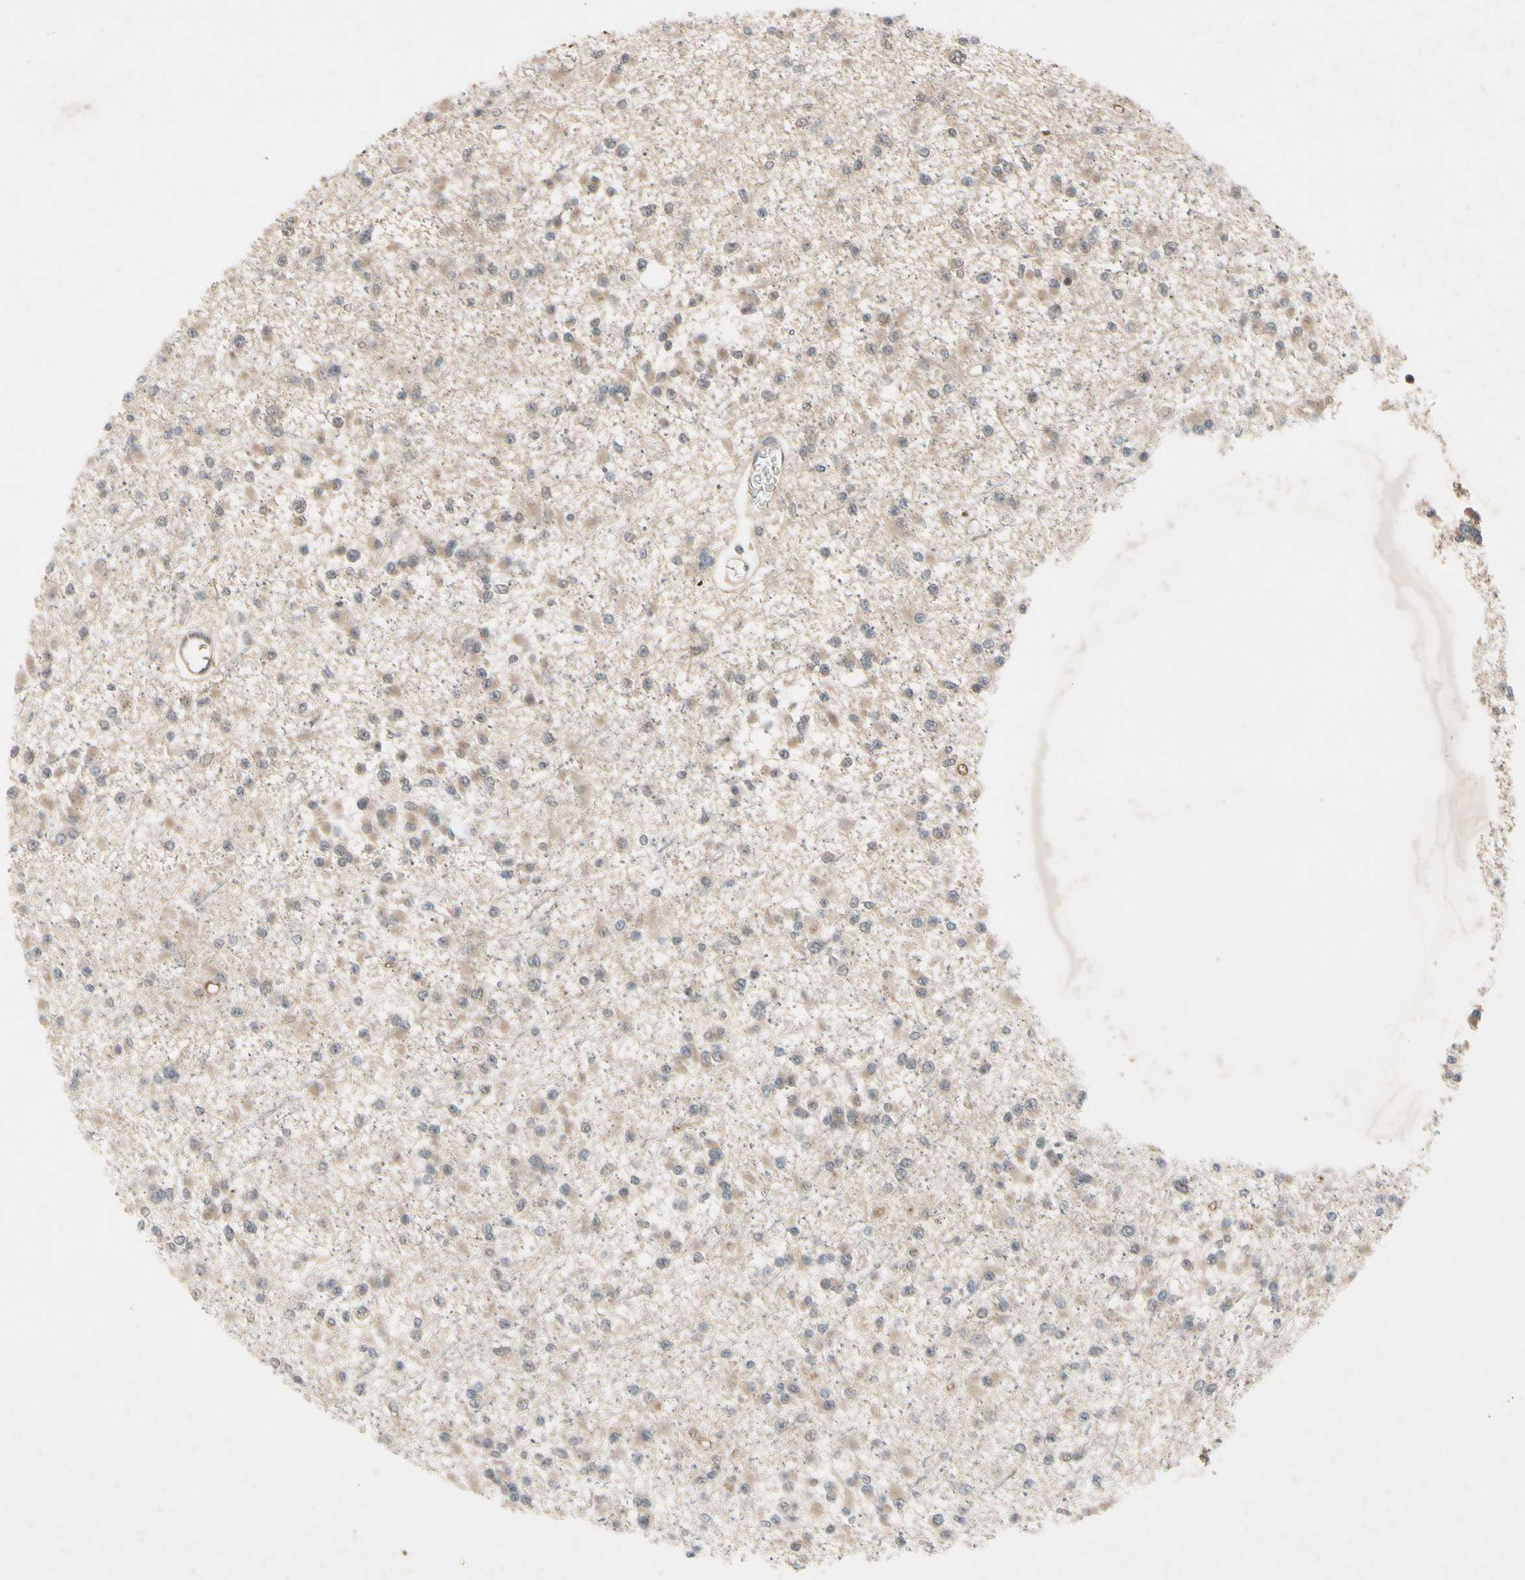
{"staining": {"intensity": "weak", "quantity": ">75%", "location": "cytoplasmic/membranous"}, "tissue": "glioma", "cell_type": "Tumor cells", "image_type": "cancer", "snomed": [{"axis": "morphology", "description": "Glioma, malignant, Low grade"}, {"axis": "topography", "description": "Brain"}], "caption": "This photomicrograph exhibits malignant glioma (low-grade) stained with IHC to label a protein in brown. The cytoplasmic/membranous of tumor cells show weak positivity for the protein. Nuclei are counter-stained blue.", "gene": "NSF", "patient": {"sex": "female", "age": 22}}